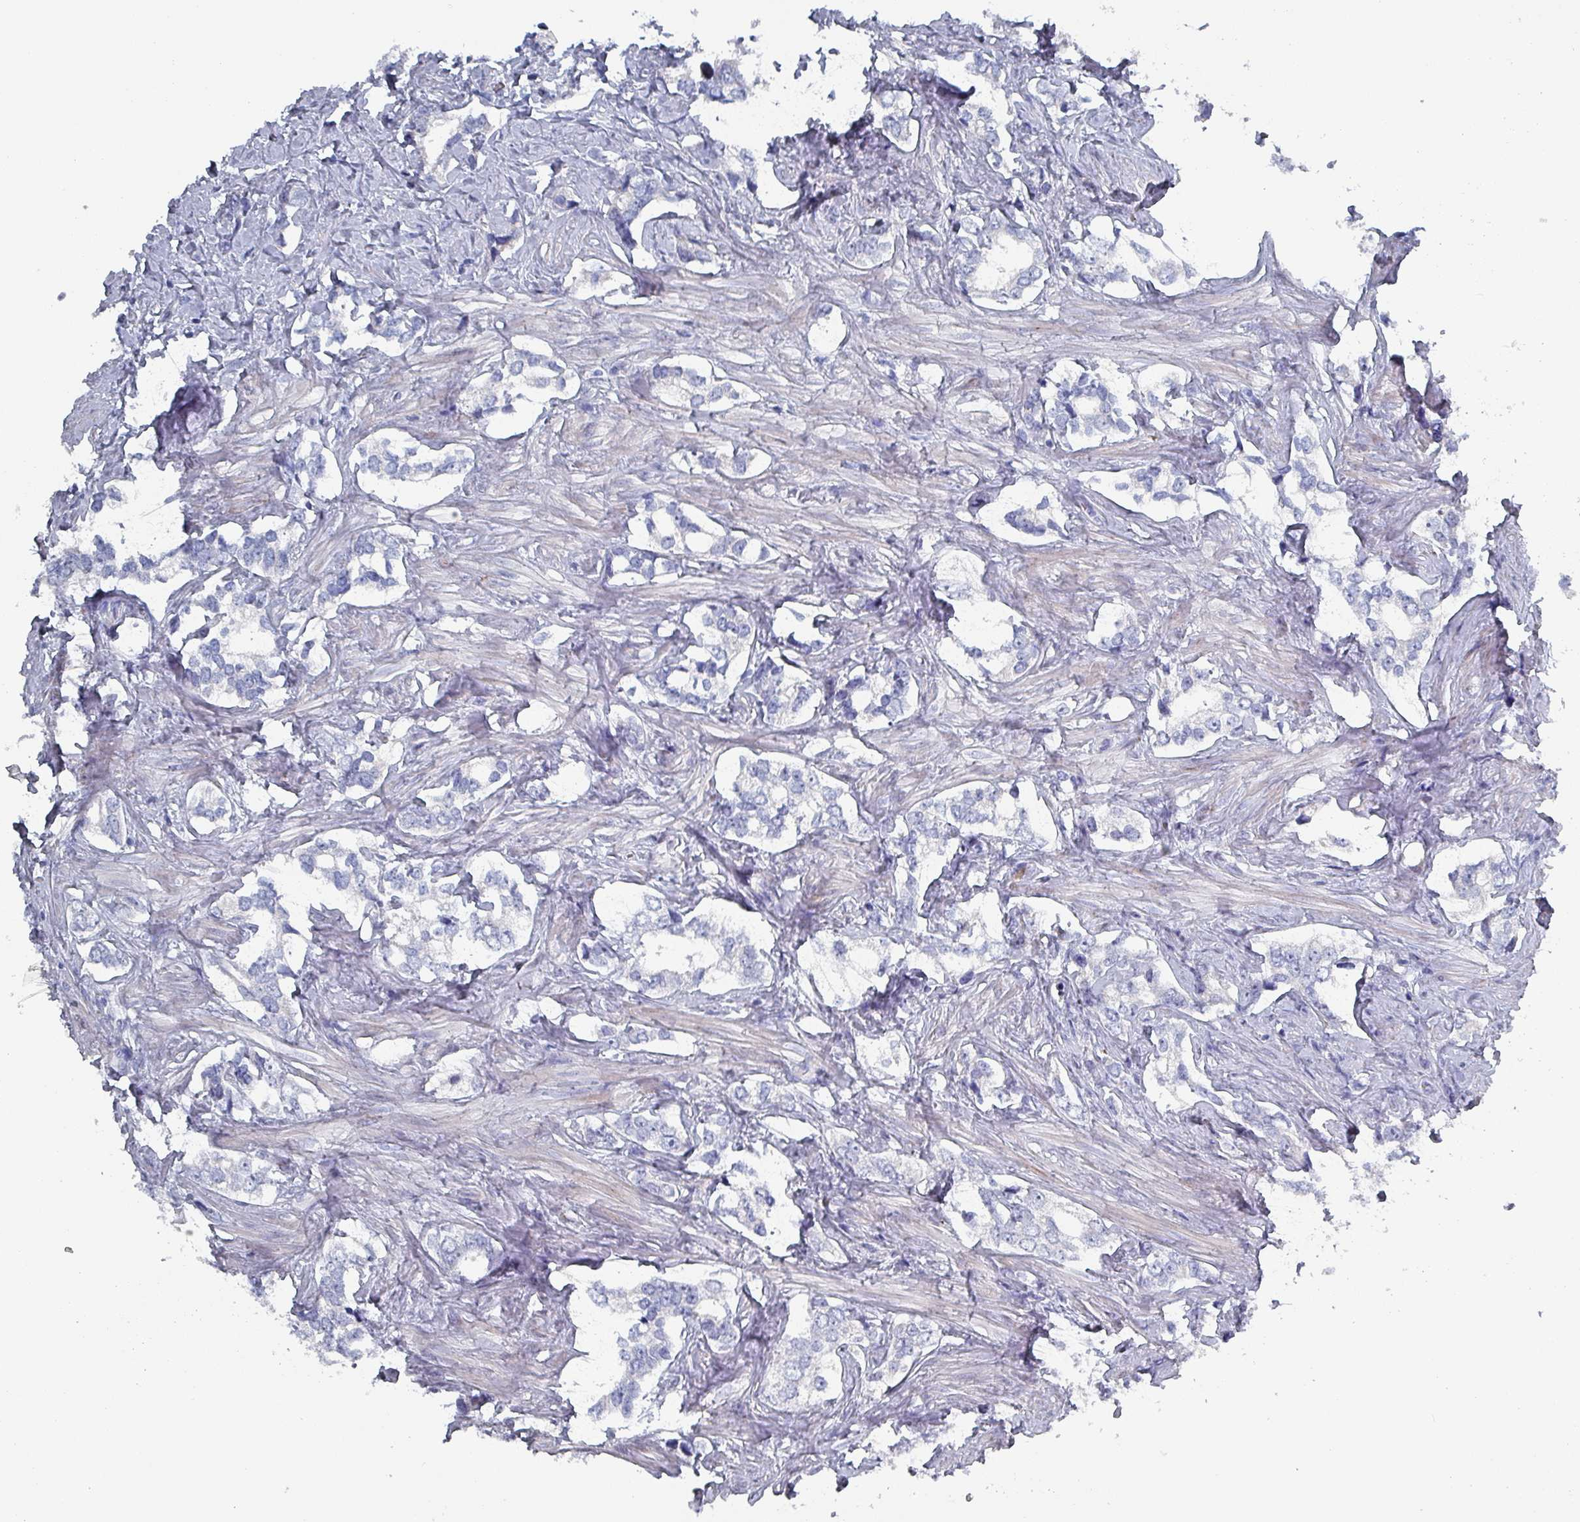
{"staining": {"intensity": "negative", "quantity": "none", "location": "none"}, "tissue": "prostate cancer", "cell_type": "Tumor cells", "image_type": "cancer", "snomed": [{"axis": "morphology", "description": "Adenocarcinoma, High grade"}, {"axis": "topography", "description": "Prostate"}], "caption": "Immunohistochemical staining of prostate adenocarcinoma (high-grade) exhibits no significant positivity in tumor cells.", "gene": "DRD5", "patient": {"sex": "male", "age": 66}}